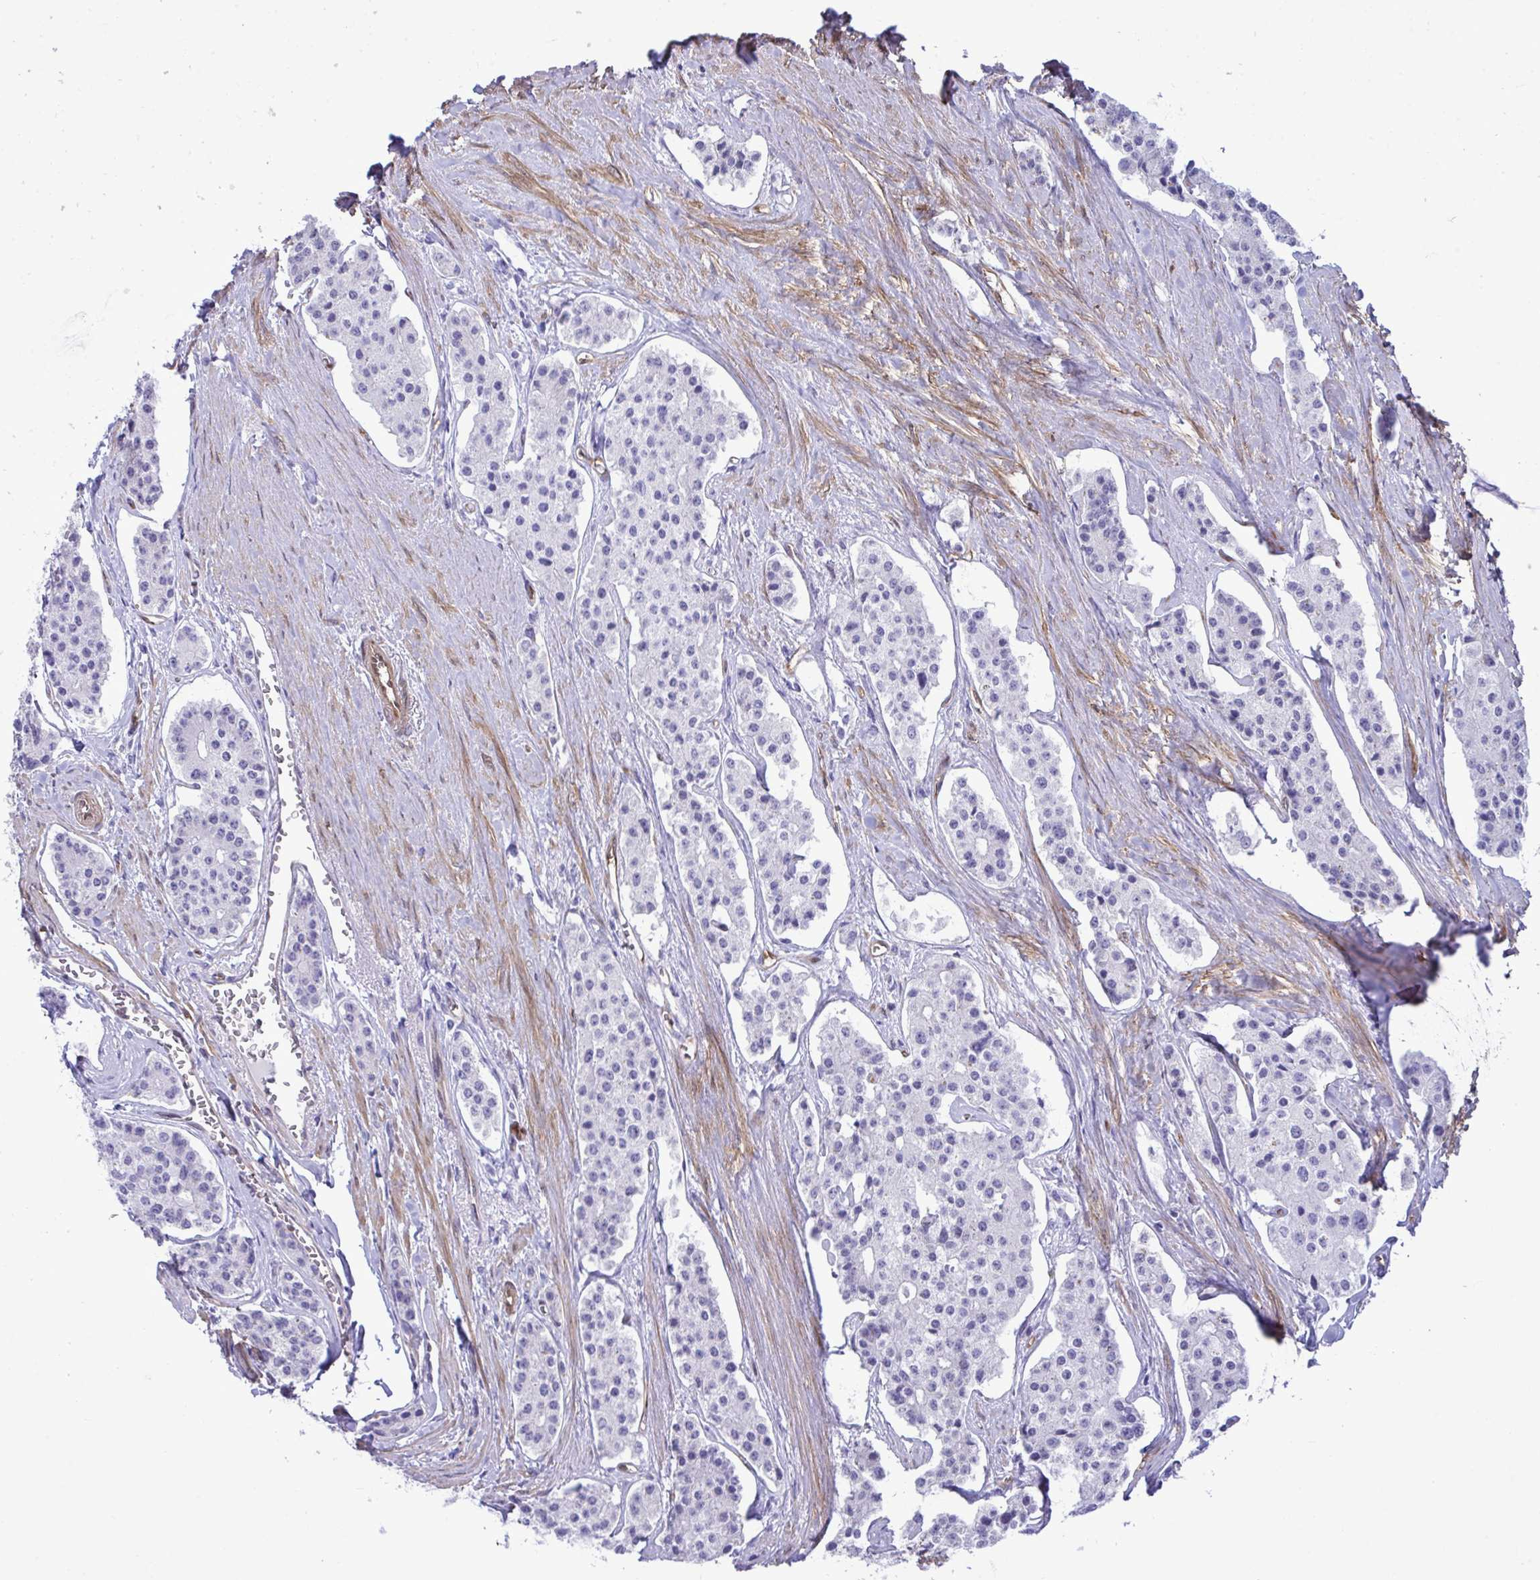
{"staining": {"intensity": "negative", "quantity": "none", "location": "none"}, "tissue": "carcinoid", "cell_type": "Tumor cells", "image_type": "cancer", "snomed": [{"axis": "morphology", "description": "Carcinoid, malignant, NOS"}, {"axis": "topography", "description": "Small intestine"}], "caption": "DAB immunohistochemical staining of human carcinoid reveals no significant expression in tumor cells.", "gene": "LIMS2", "patient": {"sex": "female", "age": 65}}